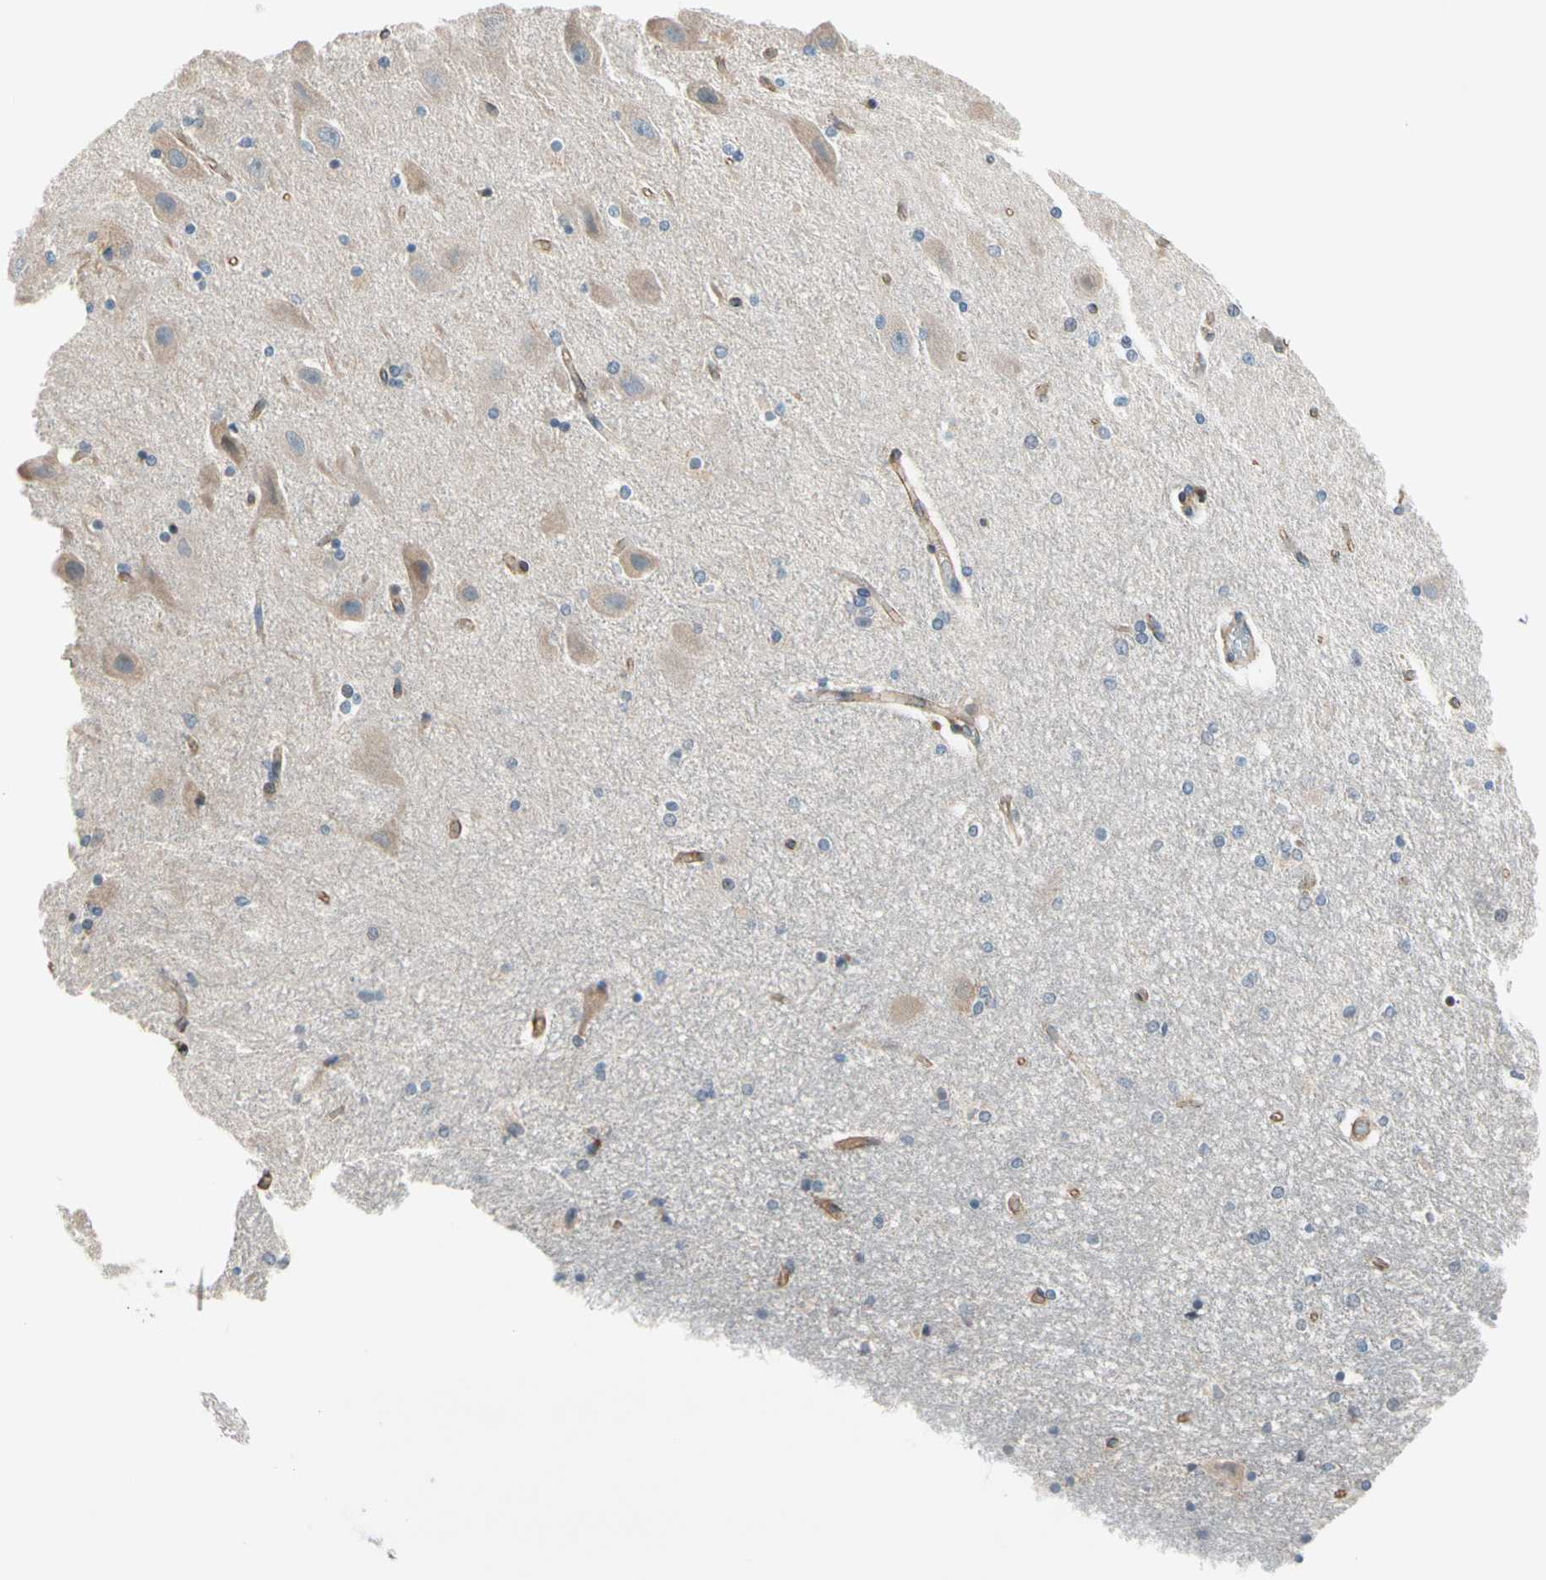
{"staining": {"intensity": "weak", "quantity": "<25%", "location": "cytoplasmic/membranous"}, "tissue": "hippocampus", "cell_type": "Glial cells", "image_type": "normal", "snomed": [{"axis": "morphology", "description": "Normal tissue, NOS"}, {"axis": "topography", "description": "Hippocampus"}], "caption": "Immunohistochemical staining of benign hippocampus displays no significant staining in glial cells. The staining is performed using DAB brown chromogen with nuclei counter-stained in using hematoxylin.", "gene": "LIMK2", "patient": {"sex": "female", "age": 54}}